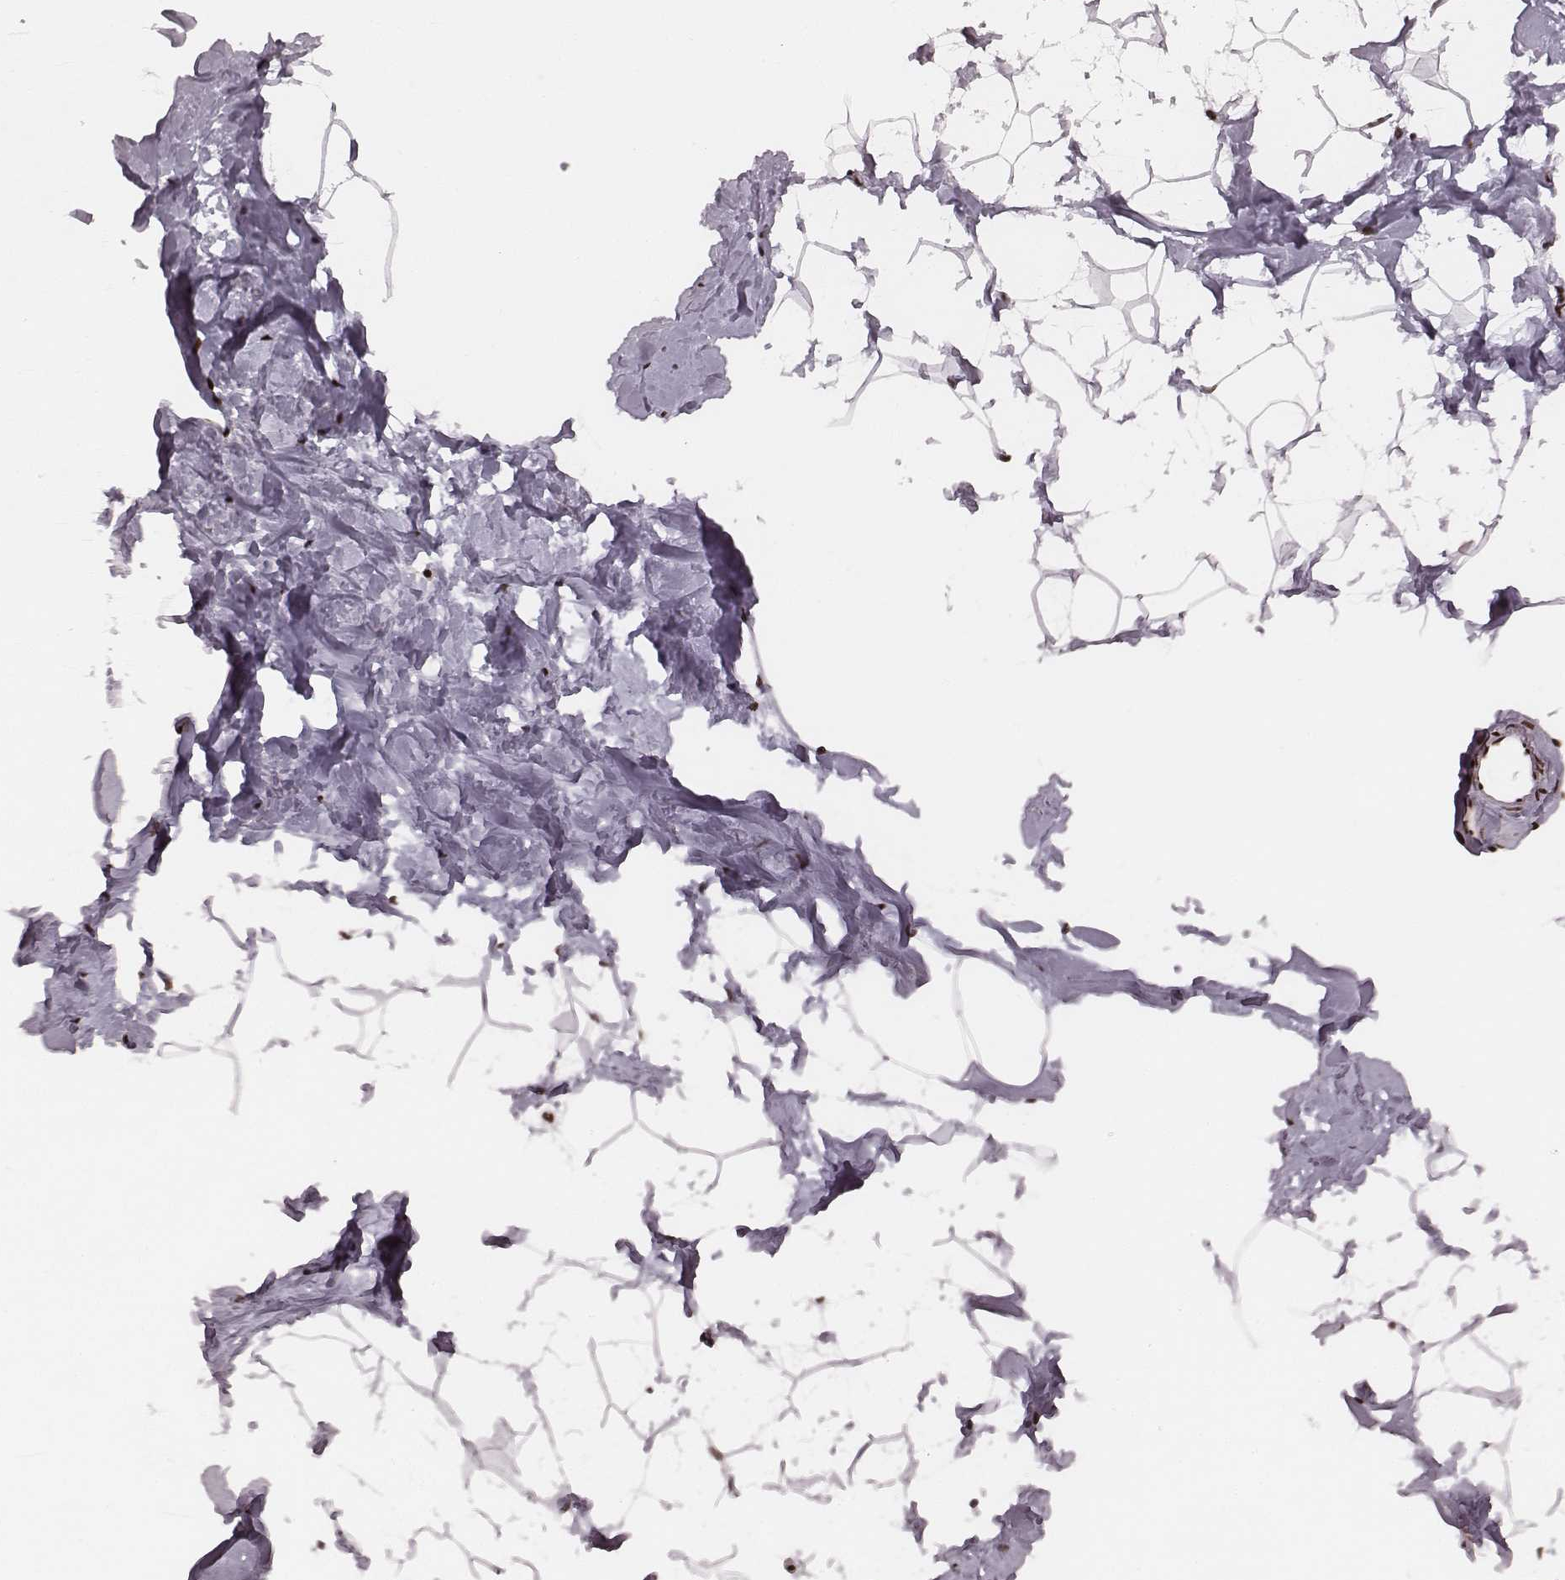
{"staining": {"intensity": "moderate", "quantity": ">75%", "location": "nuclear"}, "tissue": "breast", "cell_type": "Adipocytes", "image_type": "normal", "snomed": [{"axis": "morphology", "description": "Normal tissue, NOS"}, {"axis": "topography", "description": "Breast"}], "caption": "DAB immunohistochemical staining of benign human breast exhibits moderate nuclear protein expression in approximately >75% of adipocytes. Immunohistochemistry stains the protein in brown and the nuclei are stained blue.", "gene": "LUC7L", "patient": {"sex": "female", "age": 32}}